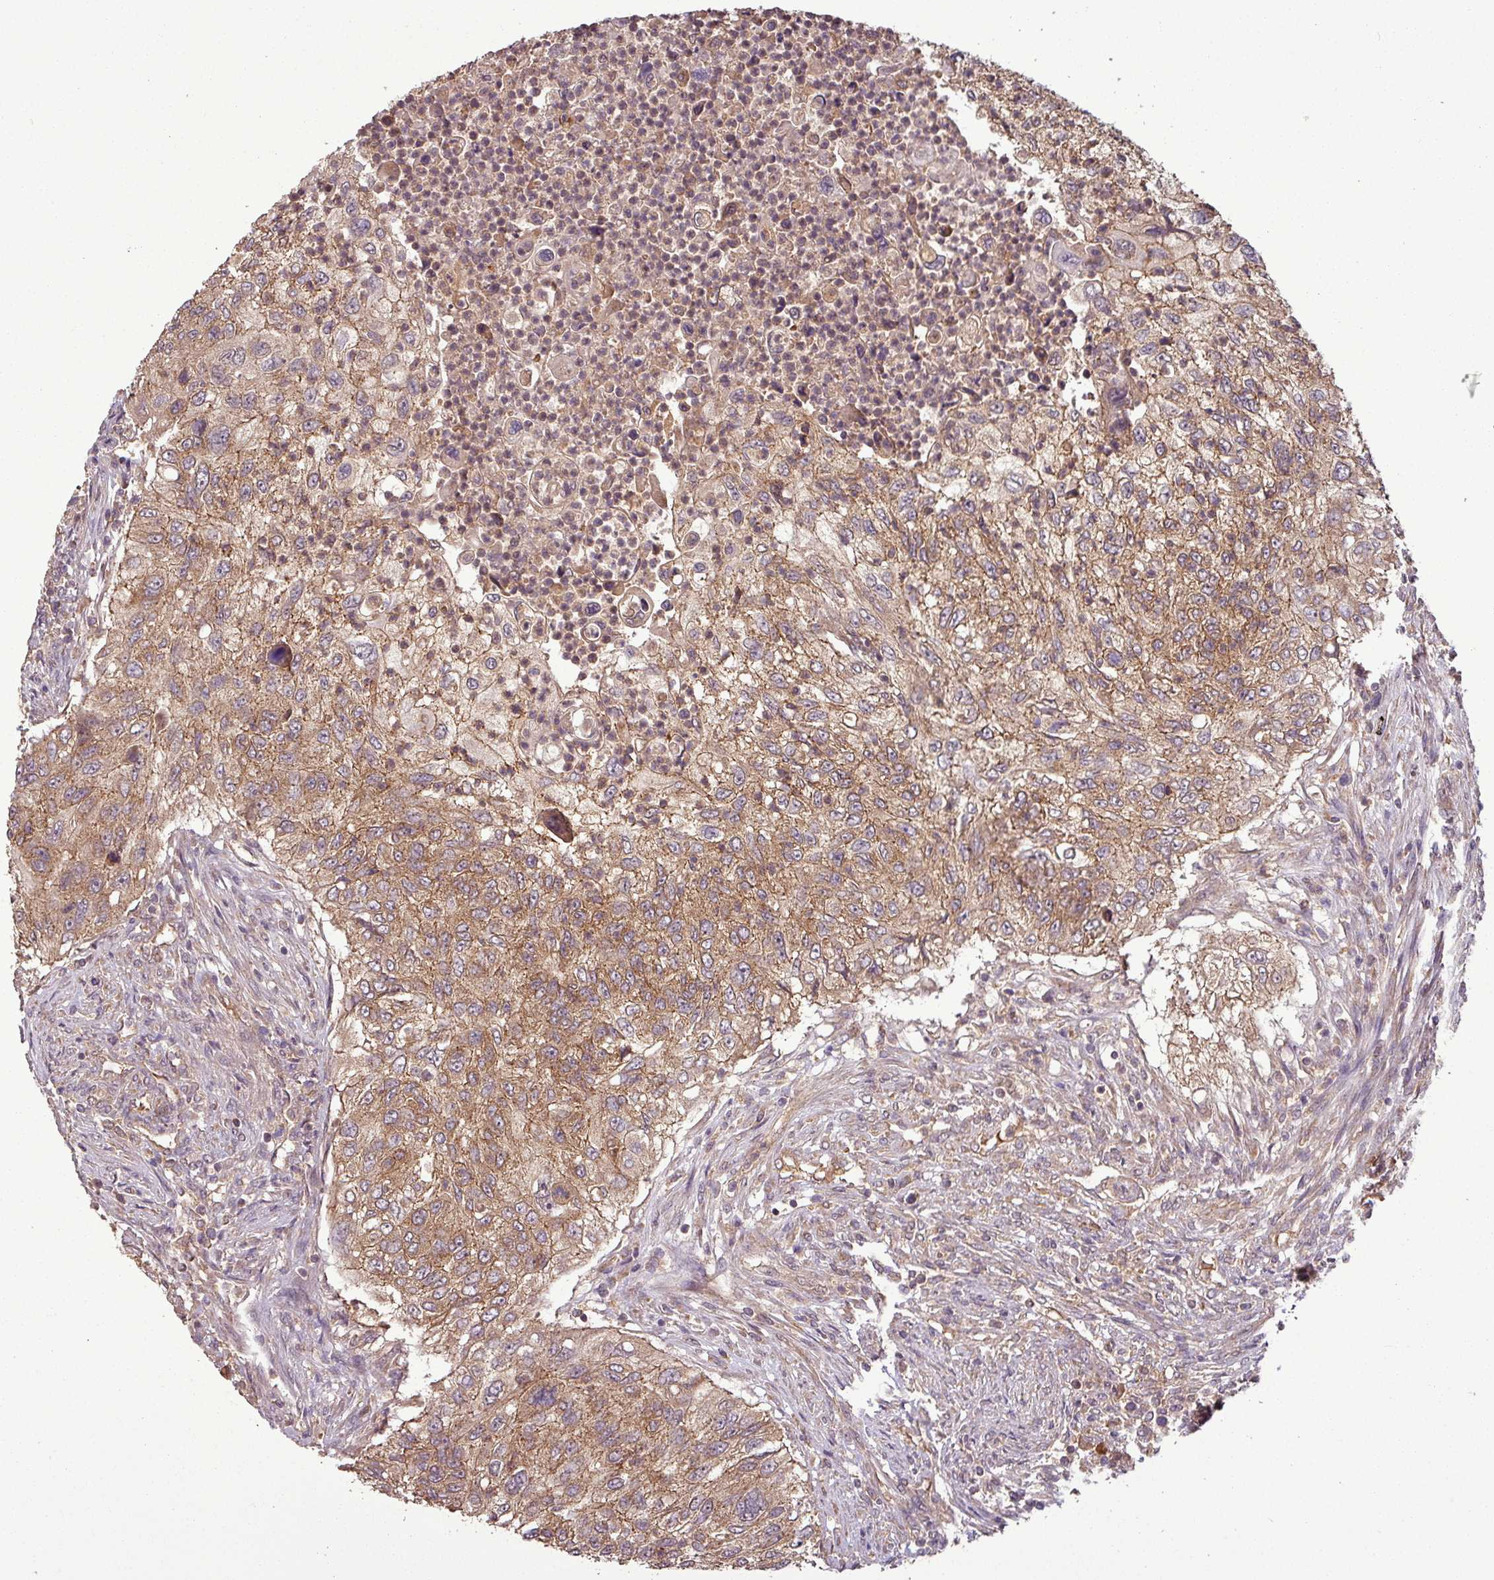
{"staining": {"intensity": "moderate", "quantity": ">75%", "location": "cytoplasmic/membranous"}, "tissue": "urothelial cancer", "cell_type": "Tumor cells", "image_type": "cancer", "snomed": [{"axis": "morphology", "description": "Urothelial carcinoma, High grade"}, {"axis": "topography", "description": "Urinary bladder"}], "caption": "A brown stain highlights moderate cytoplasmic/membranous expression of a protein in human urothelial cancer tumor cells.", "gene": "NT5C3A", "patient": {"sex": "female", "age": 60}}